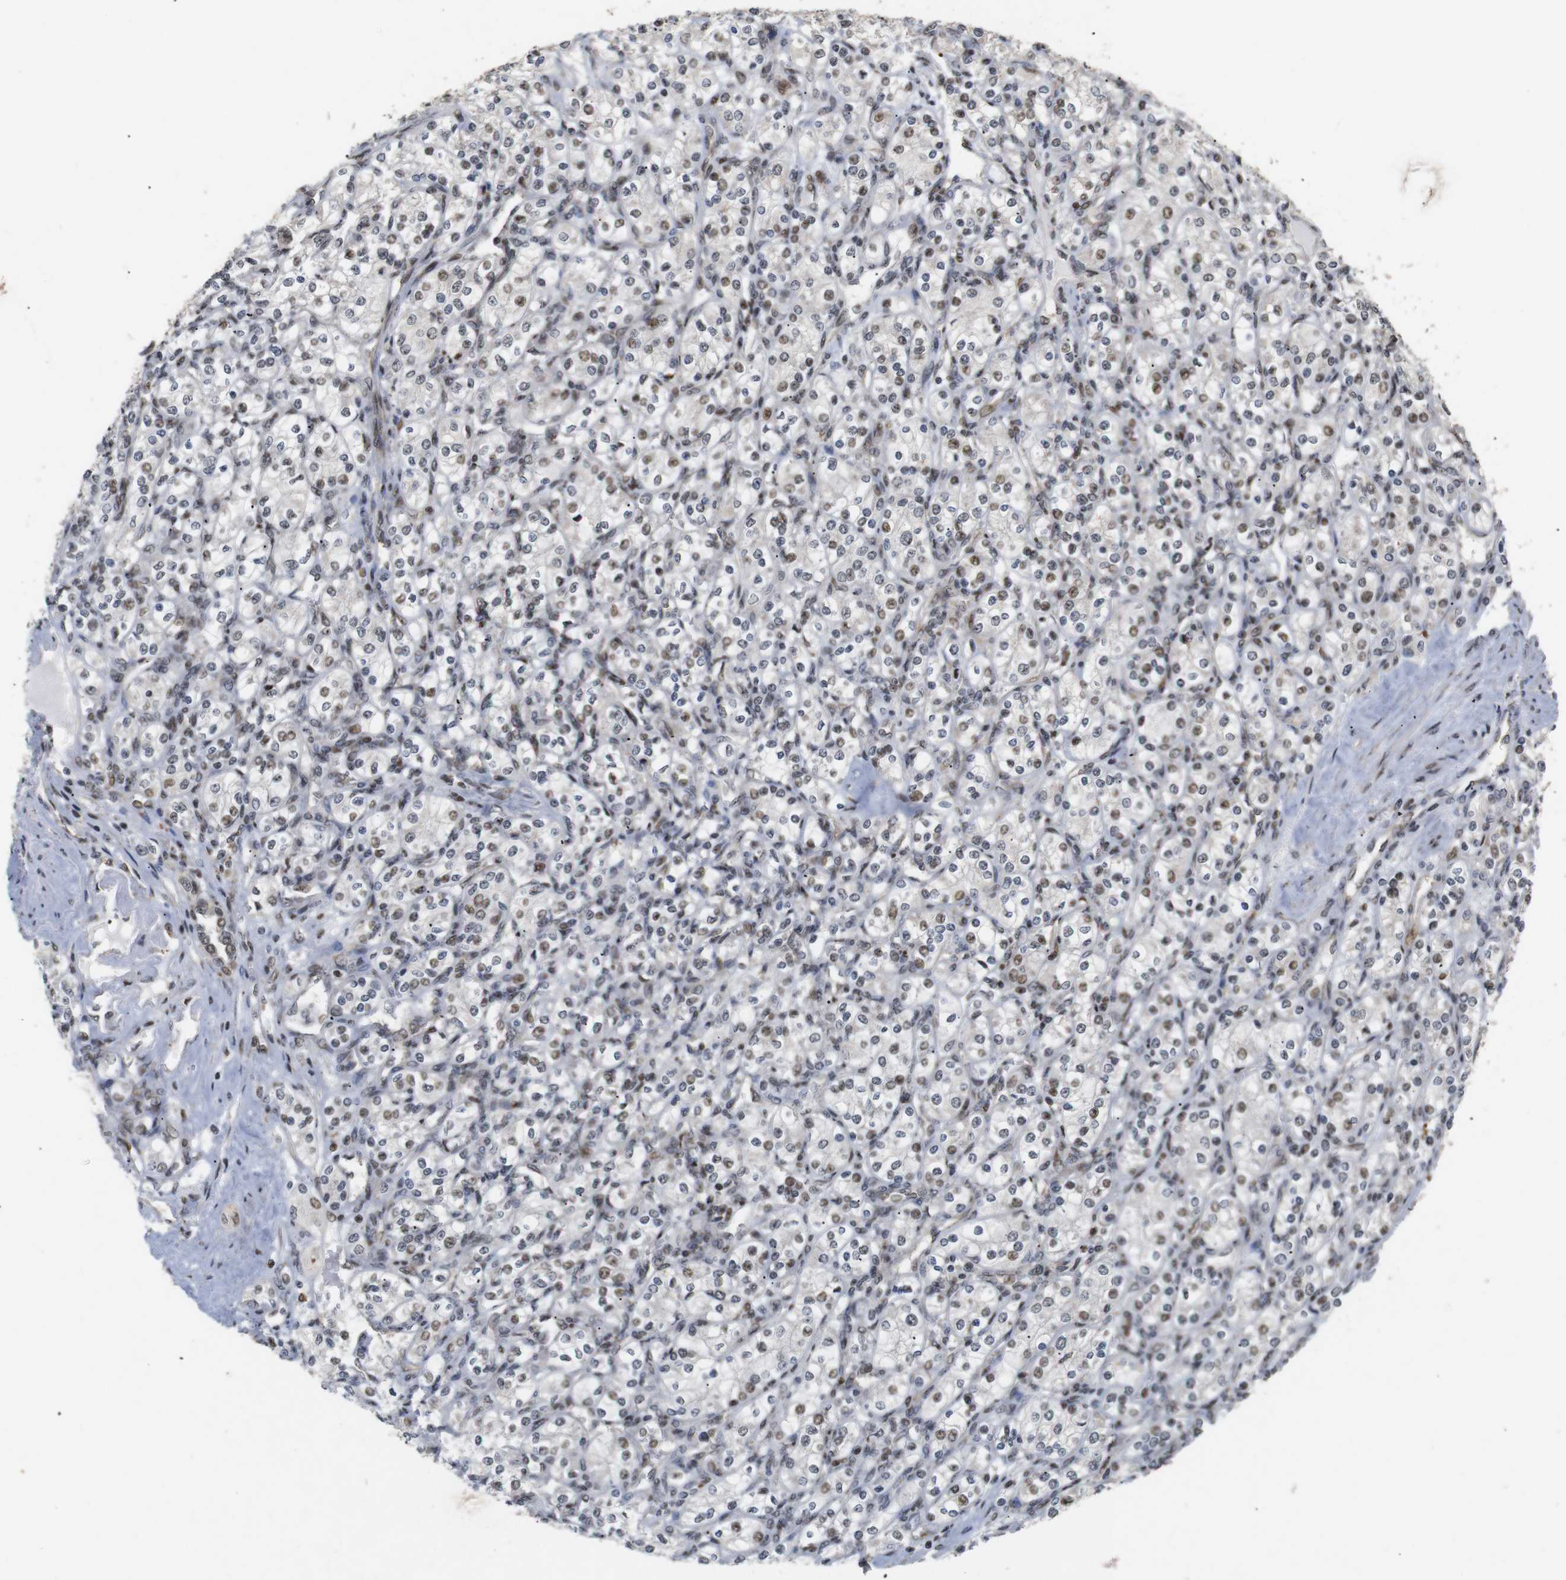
{"staining": {"intensity": "weak", "quantity": "25%-75%", "location": "nuclear"}, "tissue": "renal cancer", "cell_type": "Tumor cells", "image_type": "cancer", "snomed": [{"axis": "morphology", "description": "Adenocarcinoma, NOS"}, {"axis": "topography", "description": "Kidney"}], "caption": "Brown immunohistochemical staining in renal cancer displays weak nuclear positivity in about 25%-75% of tumor cells.", "gene": "PYM1", "patient": {"sex": "male", "age": 77}}